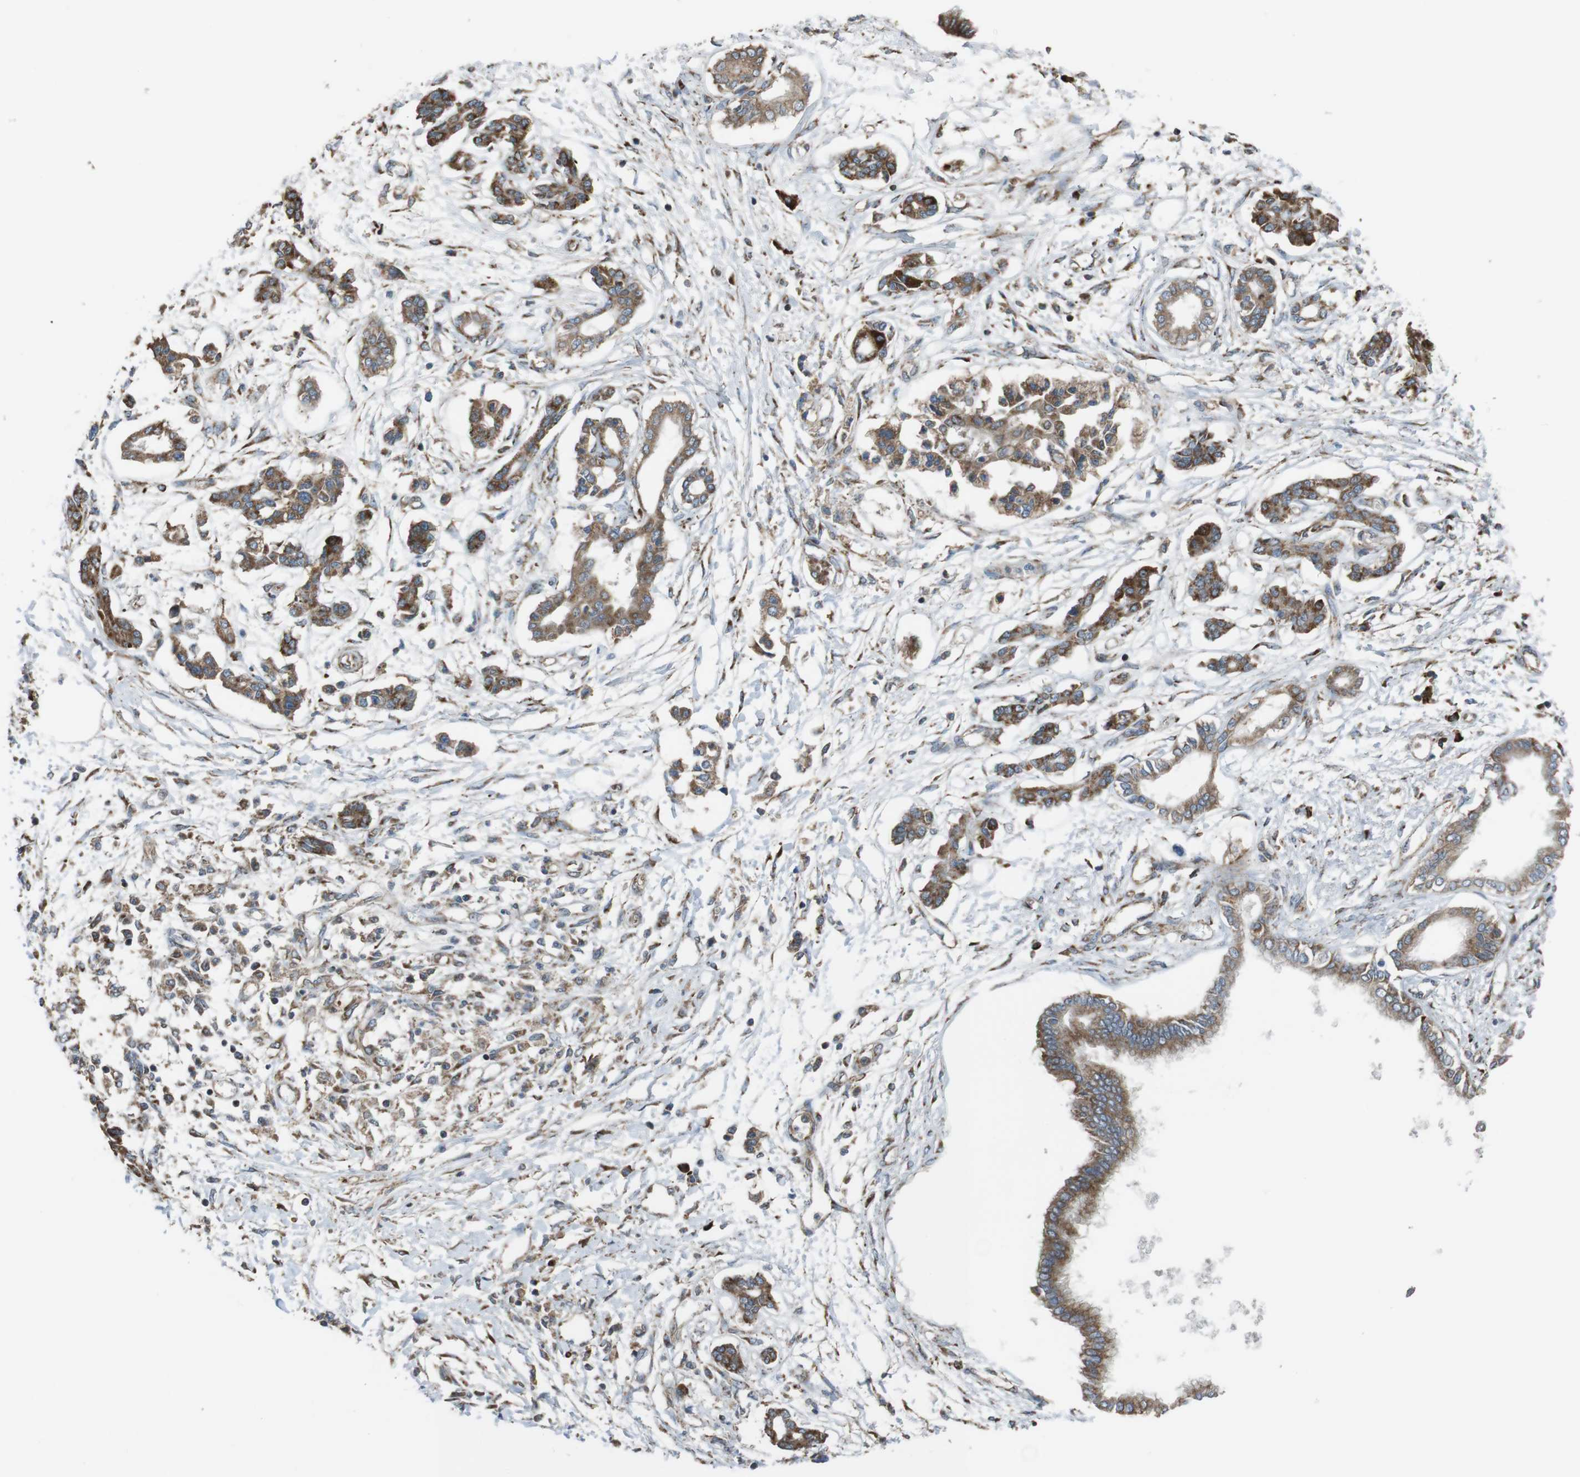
{"staining": {"intensity": "moderate", "quantity": ">75%", "location": "cytoplasmic/membranous"}, "tissue": "pancreatic cancer", "cell_type": "Tumor cells", "image_type": "cancer", "snomed": [{"axis": "morphology", "description": "Adenocarcinoma, NOS"}, {"axis": "topography", "description": "Pancreas"}], "caption": "Protein staining reveals moderate cytoplasmic/membranous expression in approximately >75% of tumor cells in pancreatic cancer. (Brightfield microscopy of DAB IHC at high magnification).", "gene": "GIMAP8", "patient": {"sex": "male", "age": 56}}